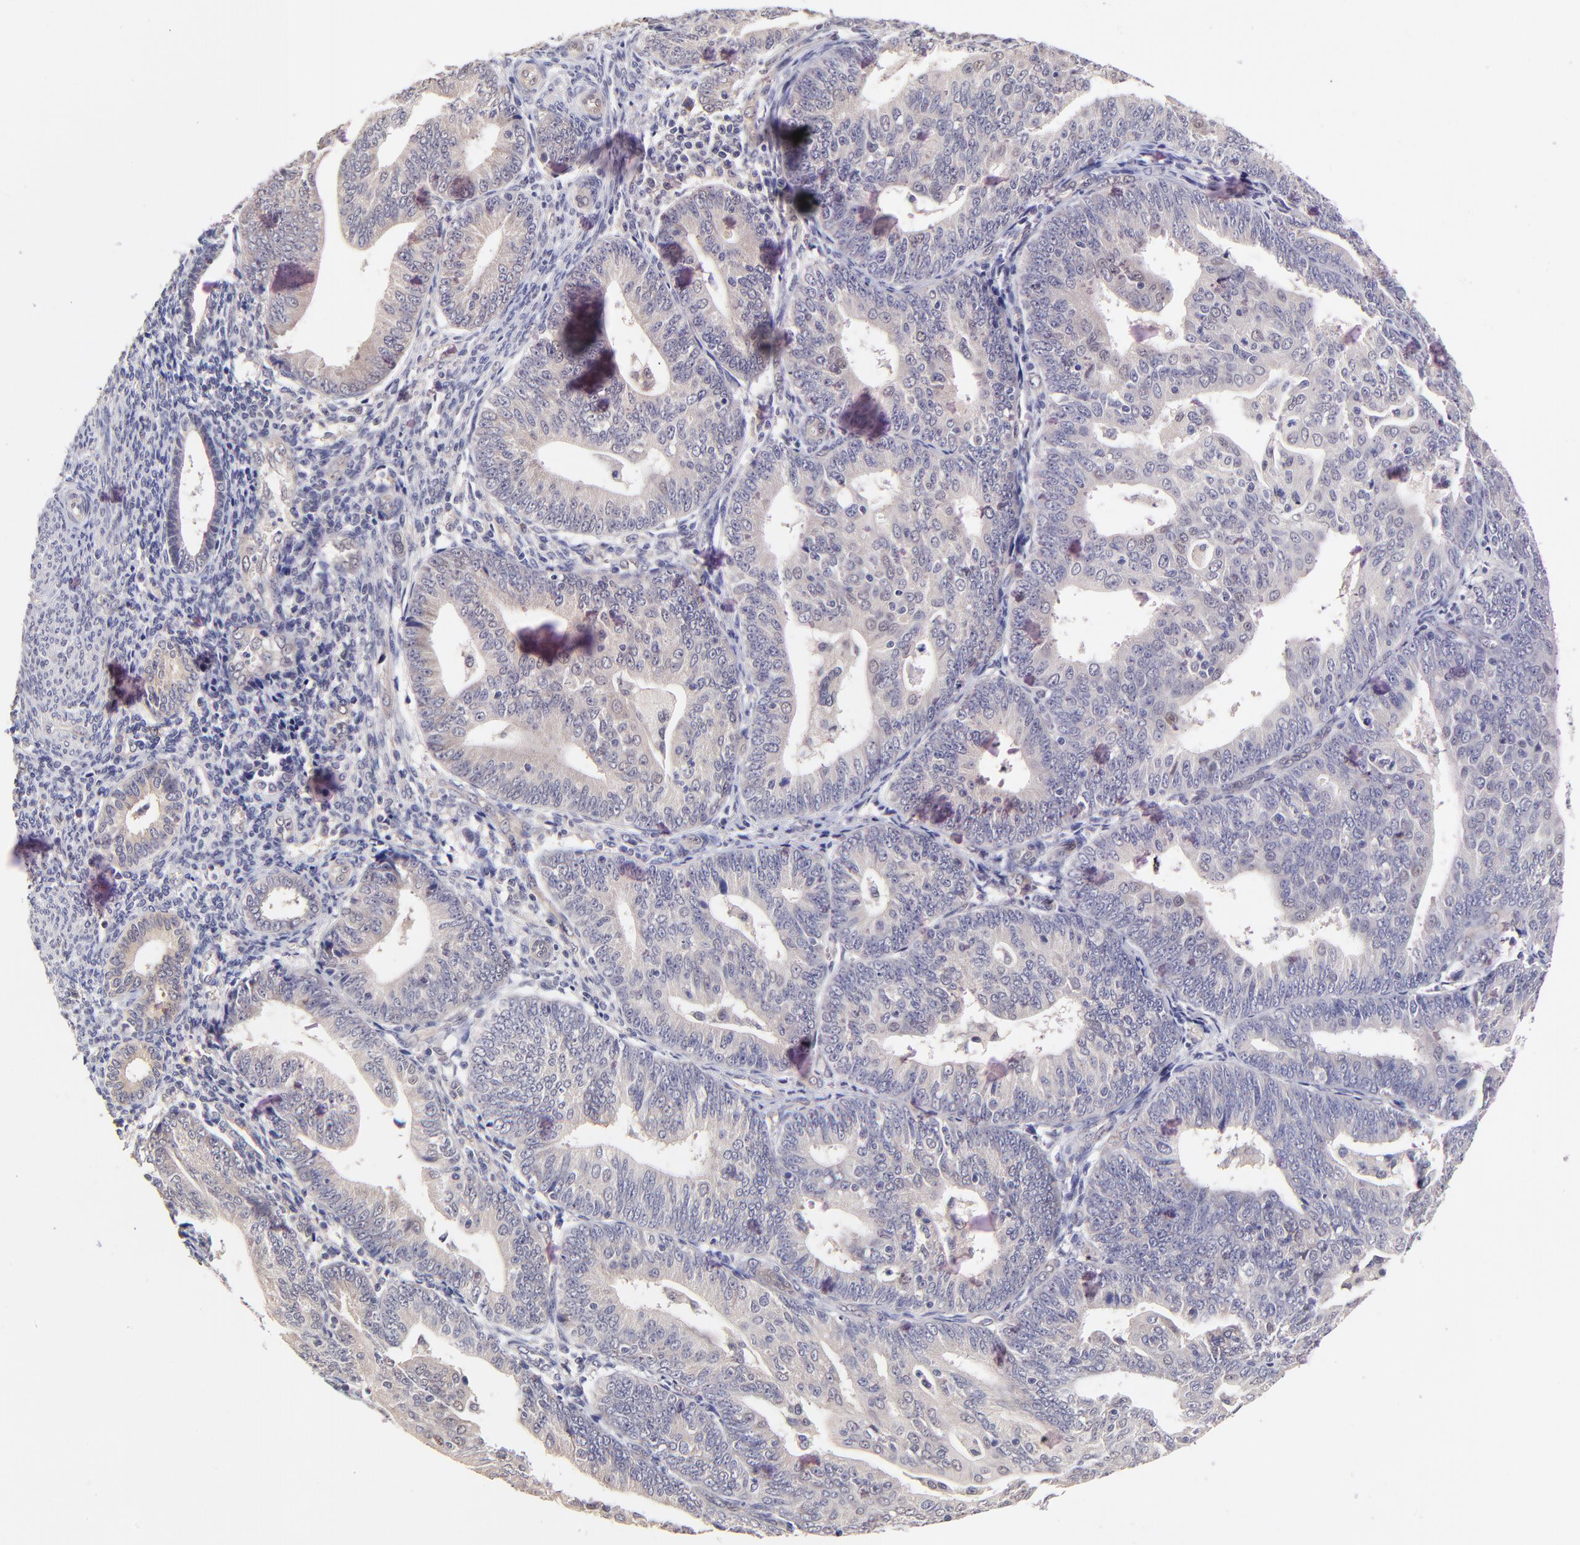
{"staining": {"intensity": "weak", "quantity": ">75%", "location": "cytoplasmic/membranous"}, "tissue": "endometrial cancer", "cell_type": "Tumor cells", "image_type": "cancer", "snomed": [{"axis": "morphology", "description": "Adenocarcinoma, NOS"}, {"axis": "topography", "description": "Endometrium"}], "caption": "A brown stain labels weak cytoplasmic/membranous staining of a protein in human endometrial cancer tumor cells. The staining is performed using DAB (3,3'-diaminobenzidine) brown chromogen to label protein expression. The nuclei are counter-stained blue using hematoxylin.", "gene": "ZNF10", "patient": {"sex": "female", "age": 56}}